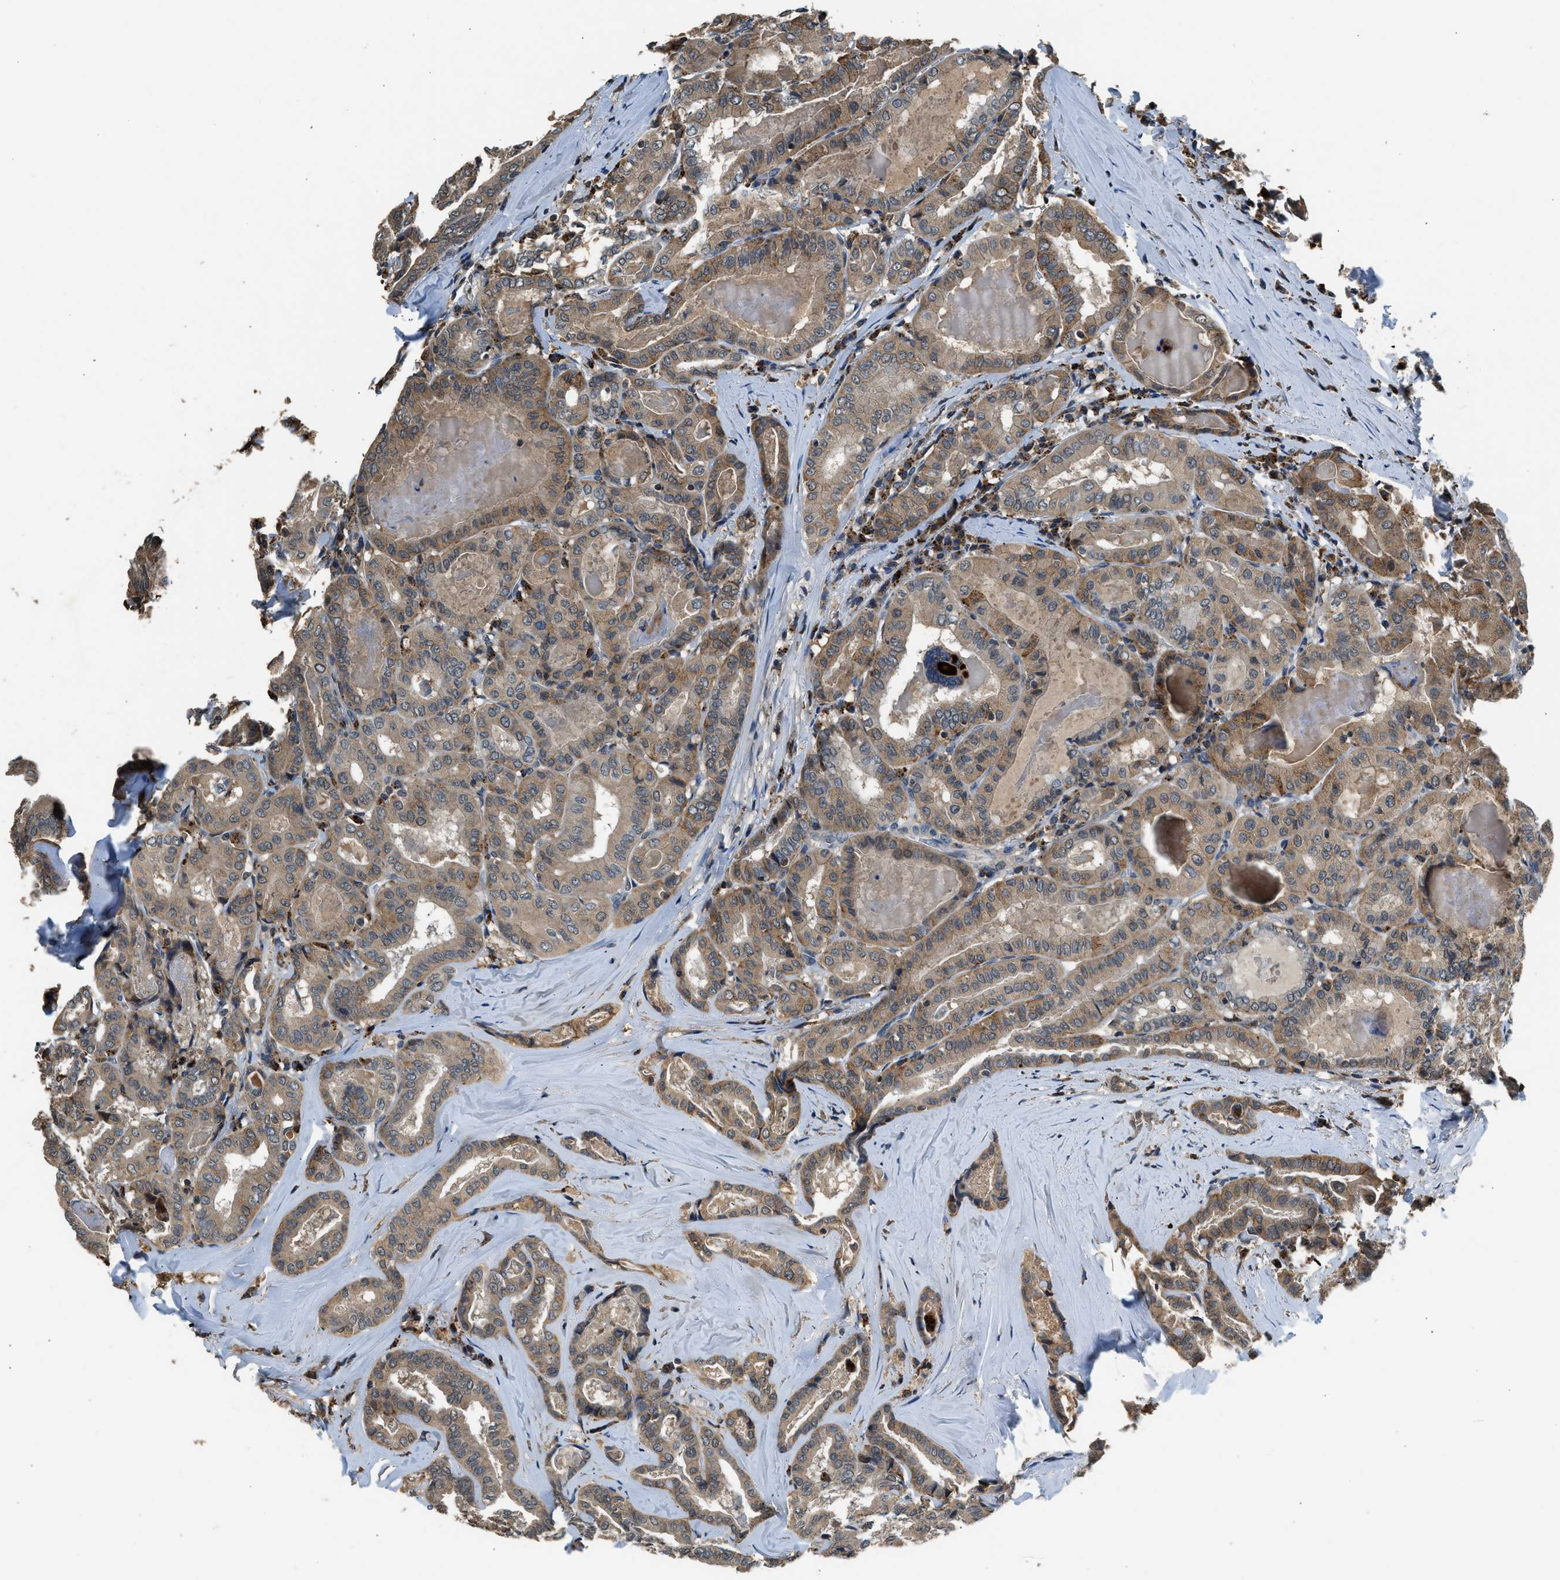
{"staining": {"intensity": "weak", "quantity": ">75%", "location": "cytoplasmic/membranous"}, "tissue": "thyroid cancer", "cell_type": "Tumor cells", "image_type": "cancer", "snomed": [{"axis": "morphology", "description": "Papillary adenocarcinoma, NOS"}, {"axis": "topography", "description": "Thyroid gland"}], "caption": "Immunohistochemical staining of human thyroid cancer (papillary adenocarcinoma) shows low levels of weak cytoplasmic/membranous expression in approximately >75% of tumor cells.", "gene": "SLC15A4", "patient": {"sex": "female", "age": 42}}